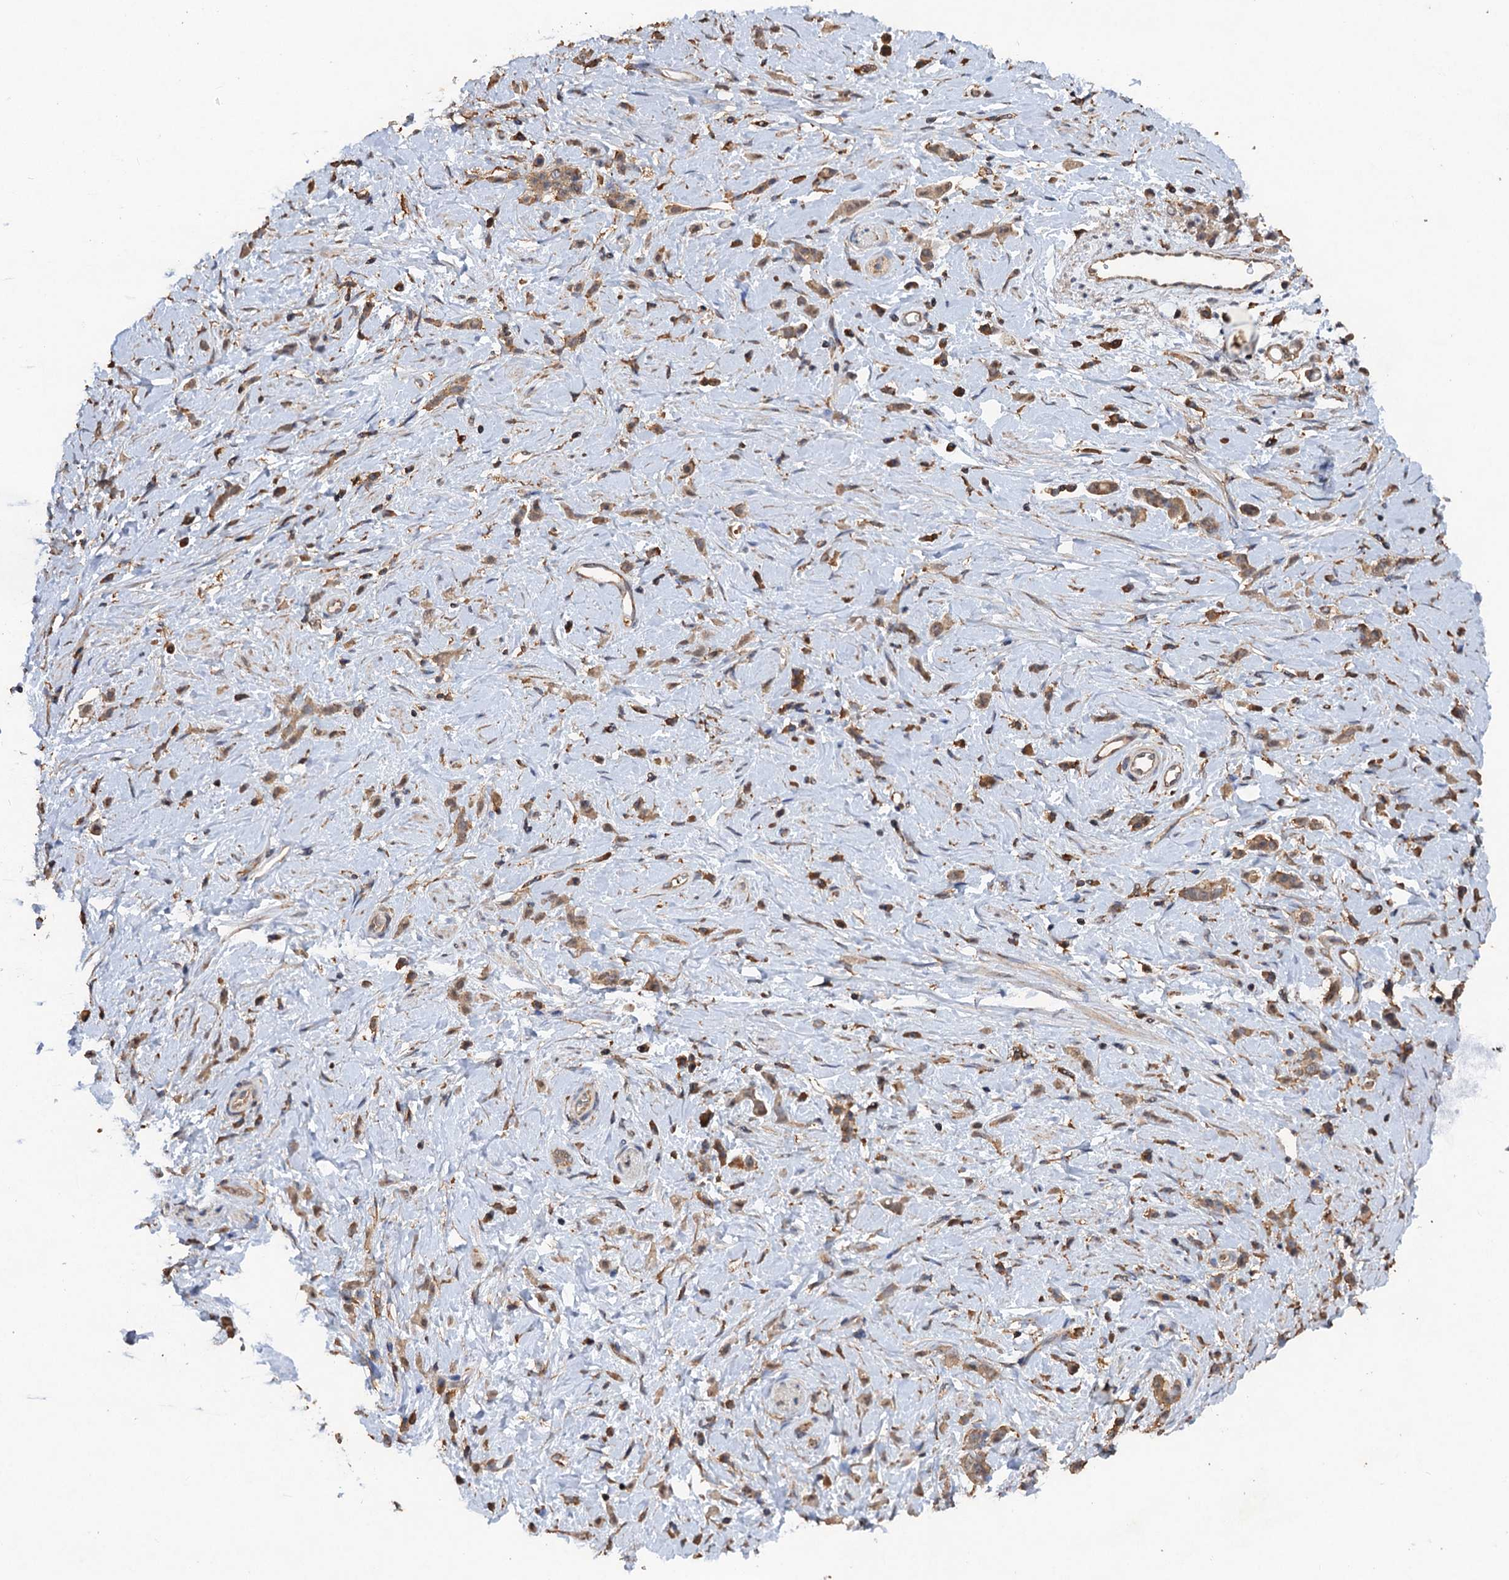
{"staining": {"intensity": "moderate", "quantity": ">75%", "location": "cytoplasmic/membranous"}, "tissue": "stomach cancer", "cell_type": "Tumor cells", "image_type": "cancer", "snomed": [{"axis": "morphology", "description": "Adenocarcinoma, NOS"}, {"axis": "topography", "description": "Stomach"}], "caption": "About >75% of tumor cells in stomach cancer show moderate cytoplasmic/membranous protein staining as visualized by brown immunohistochemical staining.", "gene": "SCUBE3", "patient": {"sex": "female", "age": 60}}